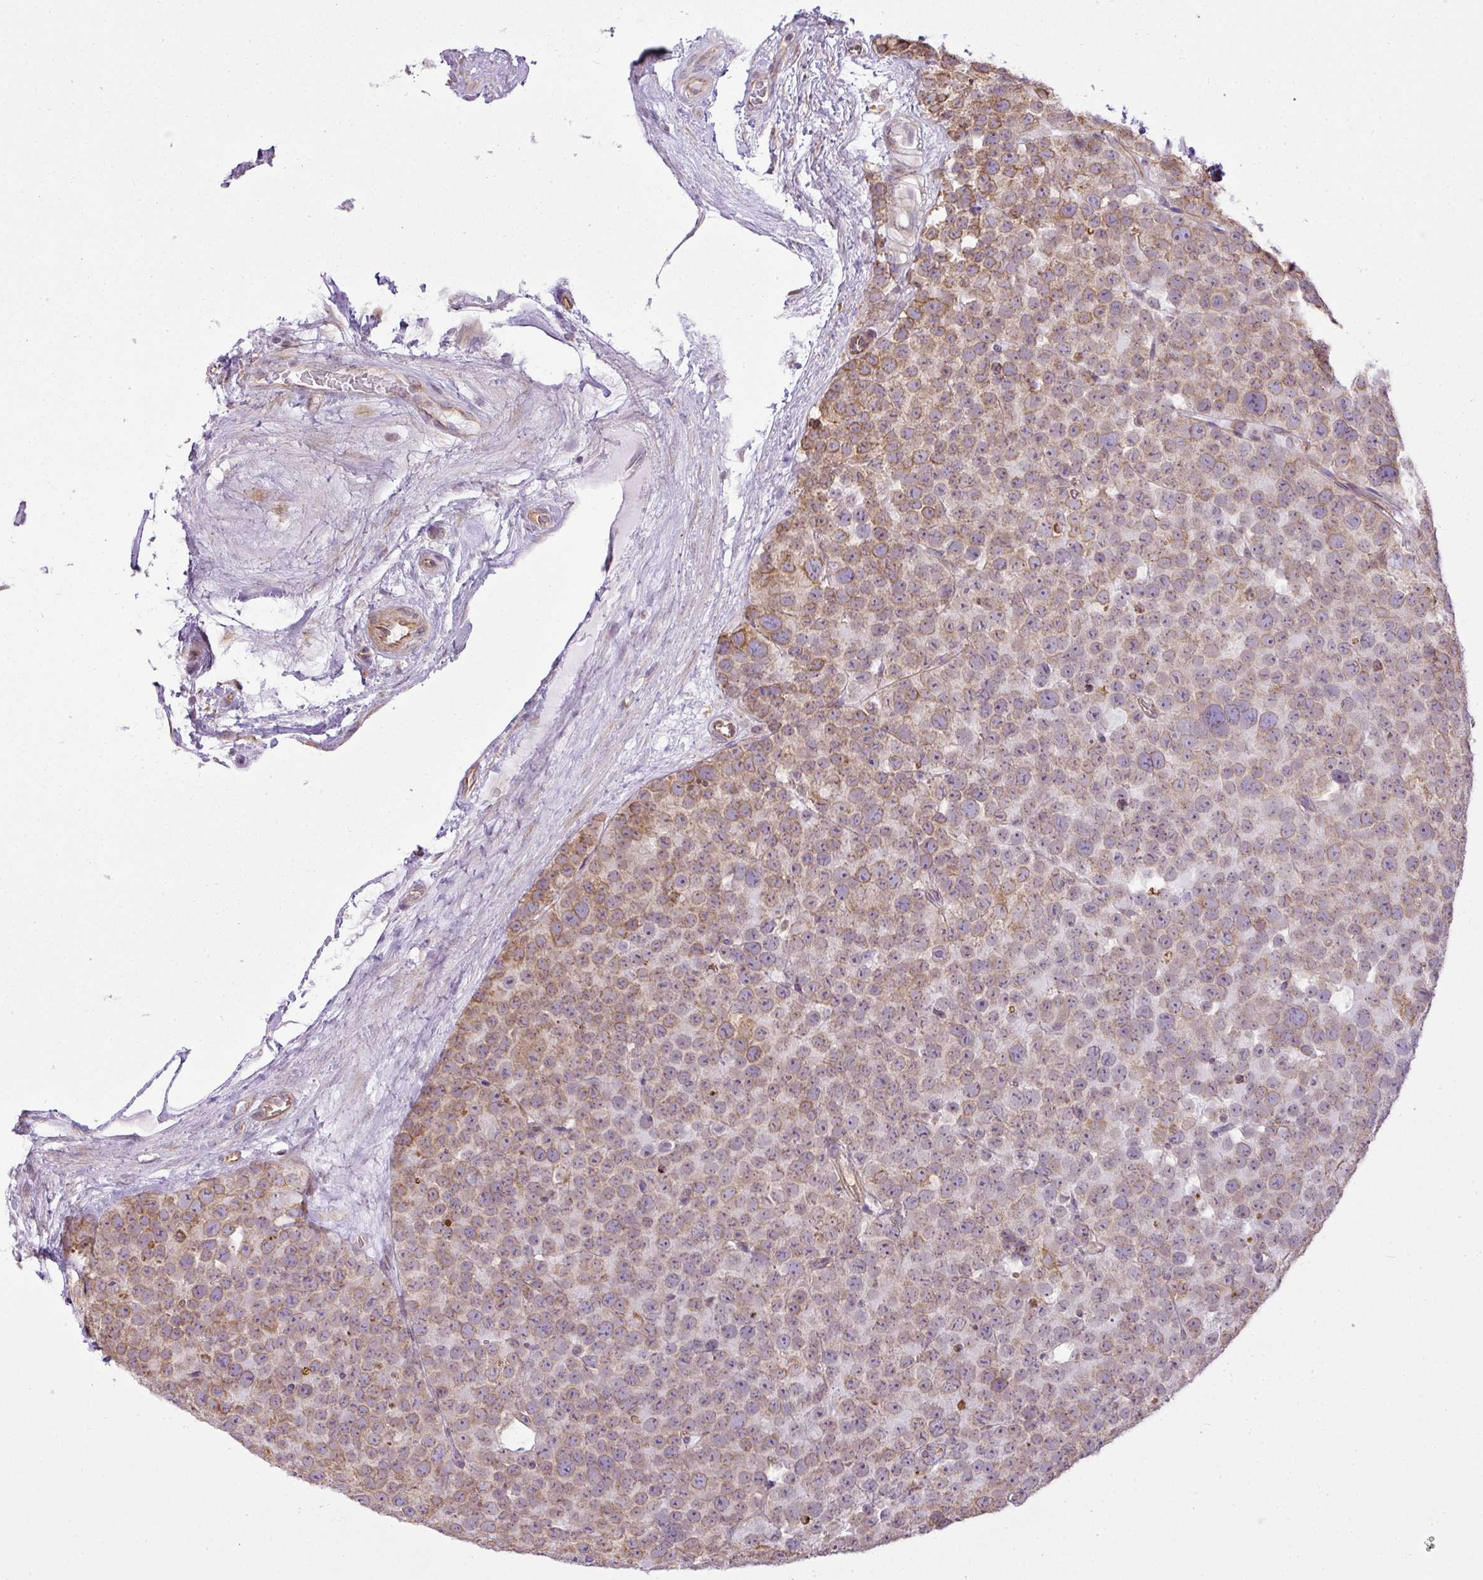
{"staining": {"intensity": "weak", "quantity": ">75%", "location": "cytoplasmic/membranous"}, "tissue": "testis cancer", "cell_type": "Tumor cells", "image_type": "cancer", "snomed": [{"axis": "morphology", "description": "Seminoma, NOS"}, {"axis": "topography", "description": "Testis"}], "caption": "A brown stain shows weak cytoplasmic/membranous expression of a protein in testis seminoma tumor cells.", "gene": "COX18", "patient": {"sex": "male", "age": 71}}